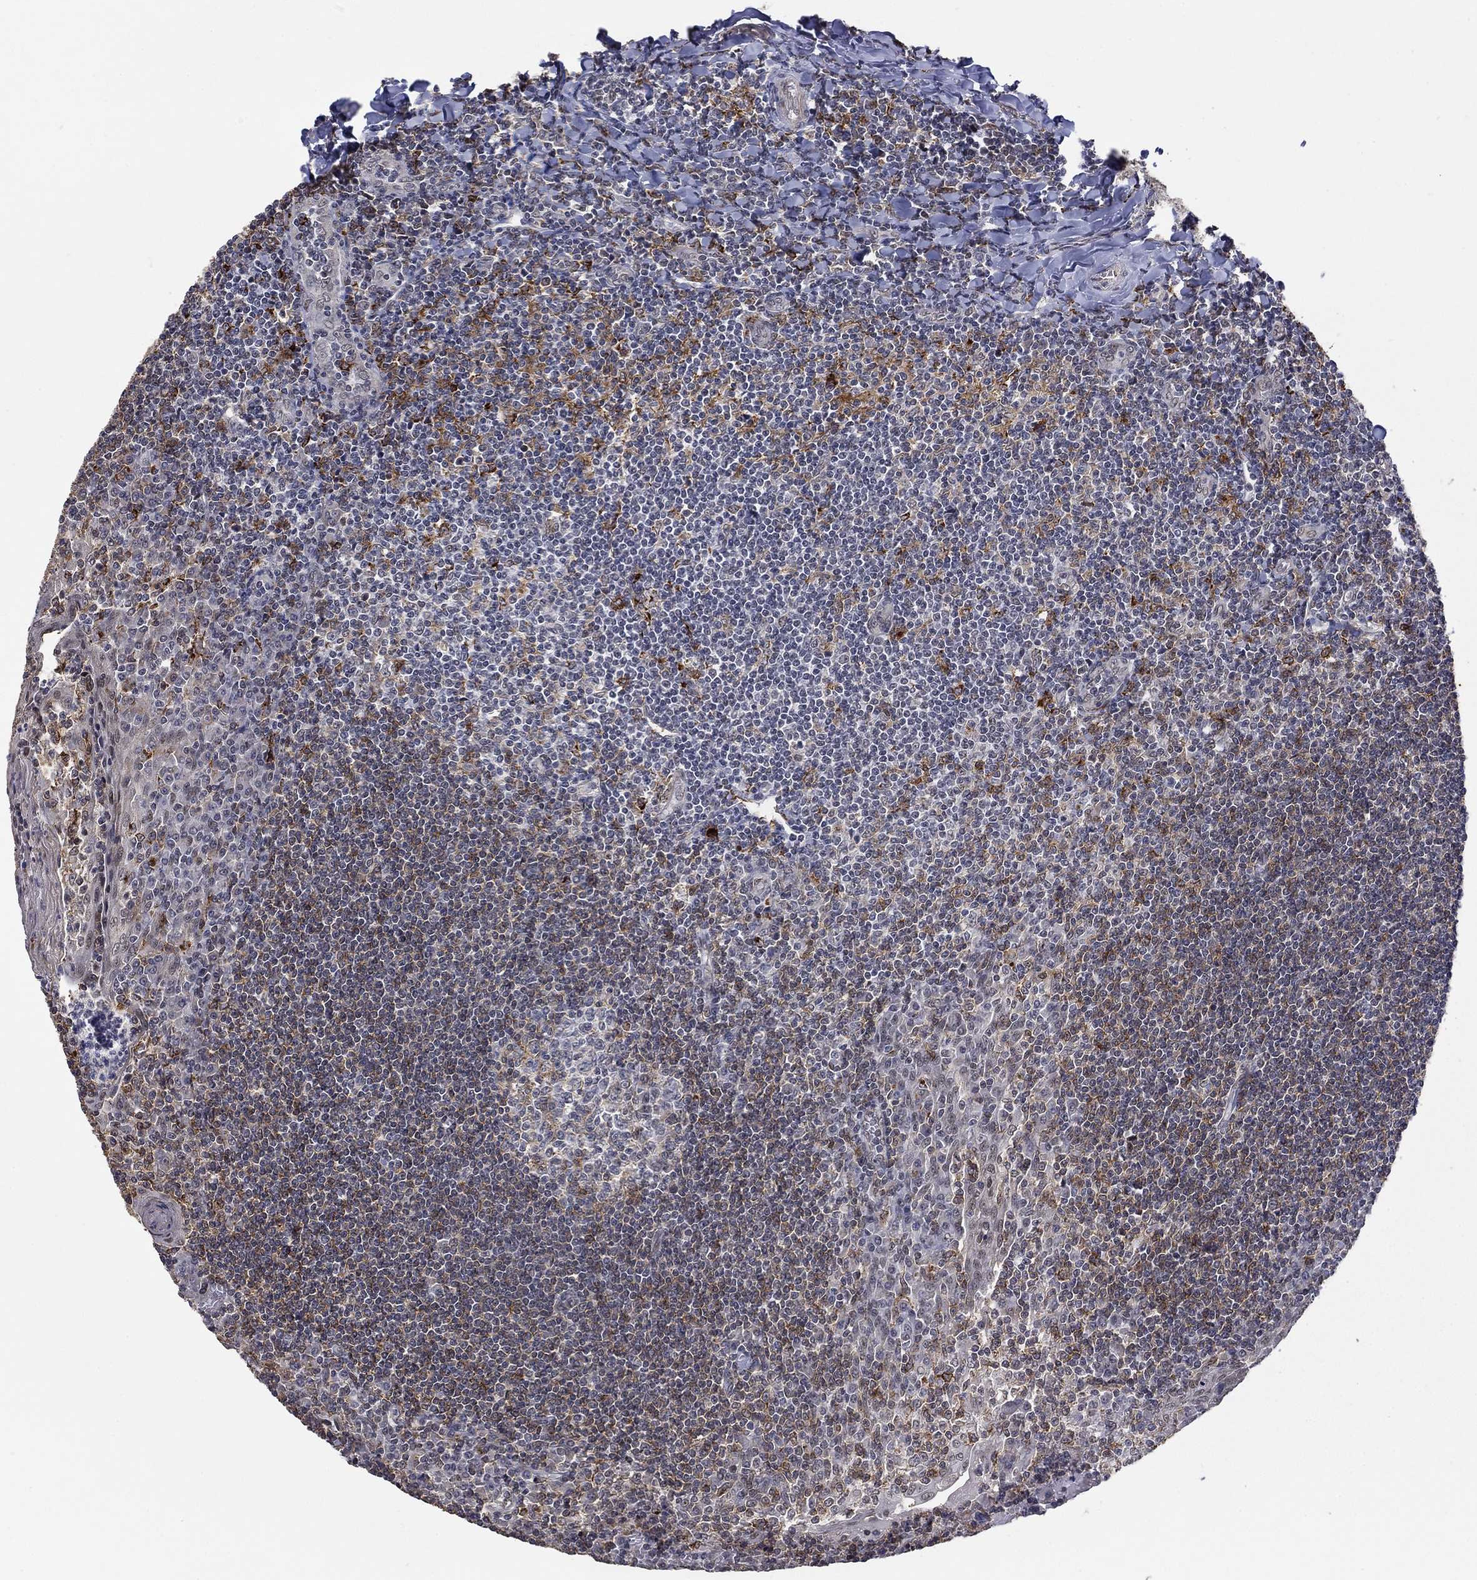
{"staining": {"intensity": "moderate", "quantity": "<25%", "location": "cytoplasmic/membranous"}, "tissue": "tonsil", "cell_type": "Germinal center cells", "image_type": "normal", "snomed": [{"axis": "morphology", "description": "Normal tissue, NOS"}, {"axis": "topography", "description": "Tonsil"}], "caption": "This is a photomicrograph of immunohistochemistry staining of normal tonsil, which shows moderate expression in the cytoplasmic/membranous of germinal center cells.", "gene": "GRIA3", "patient": {"sex": "female", "age": 12}}